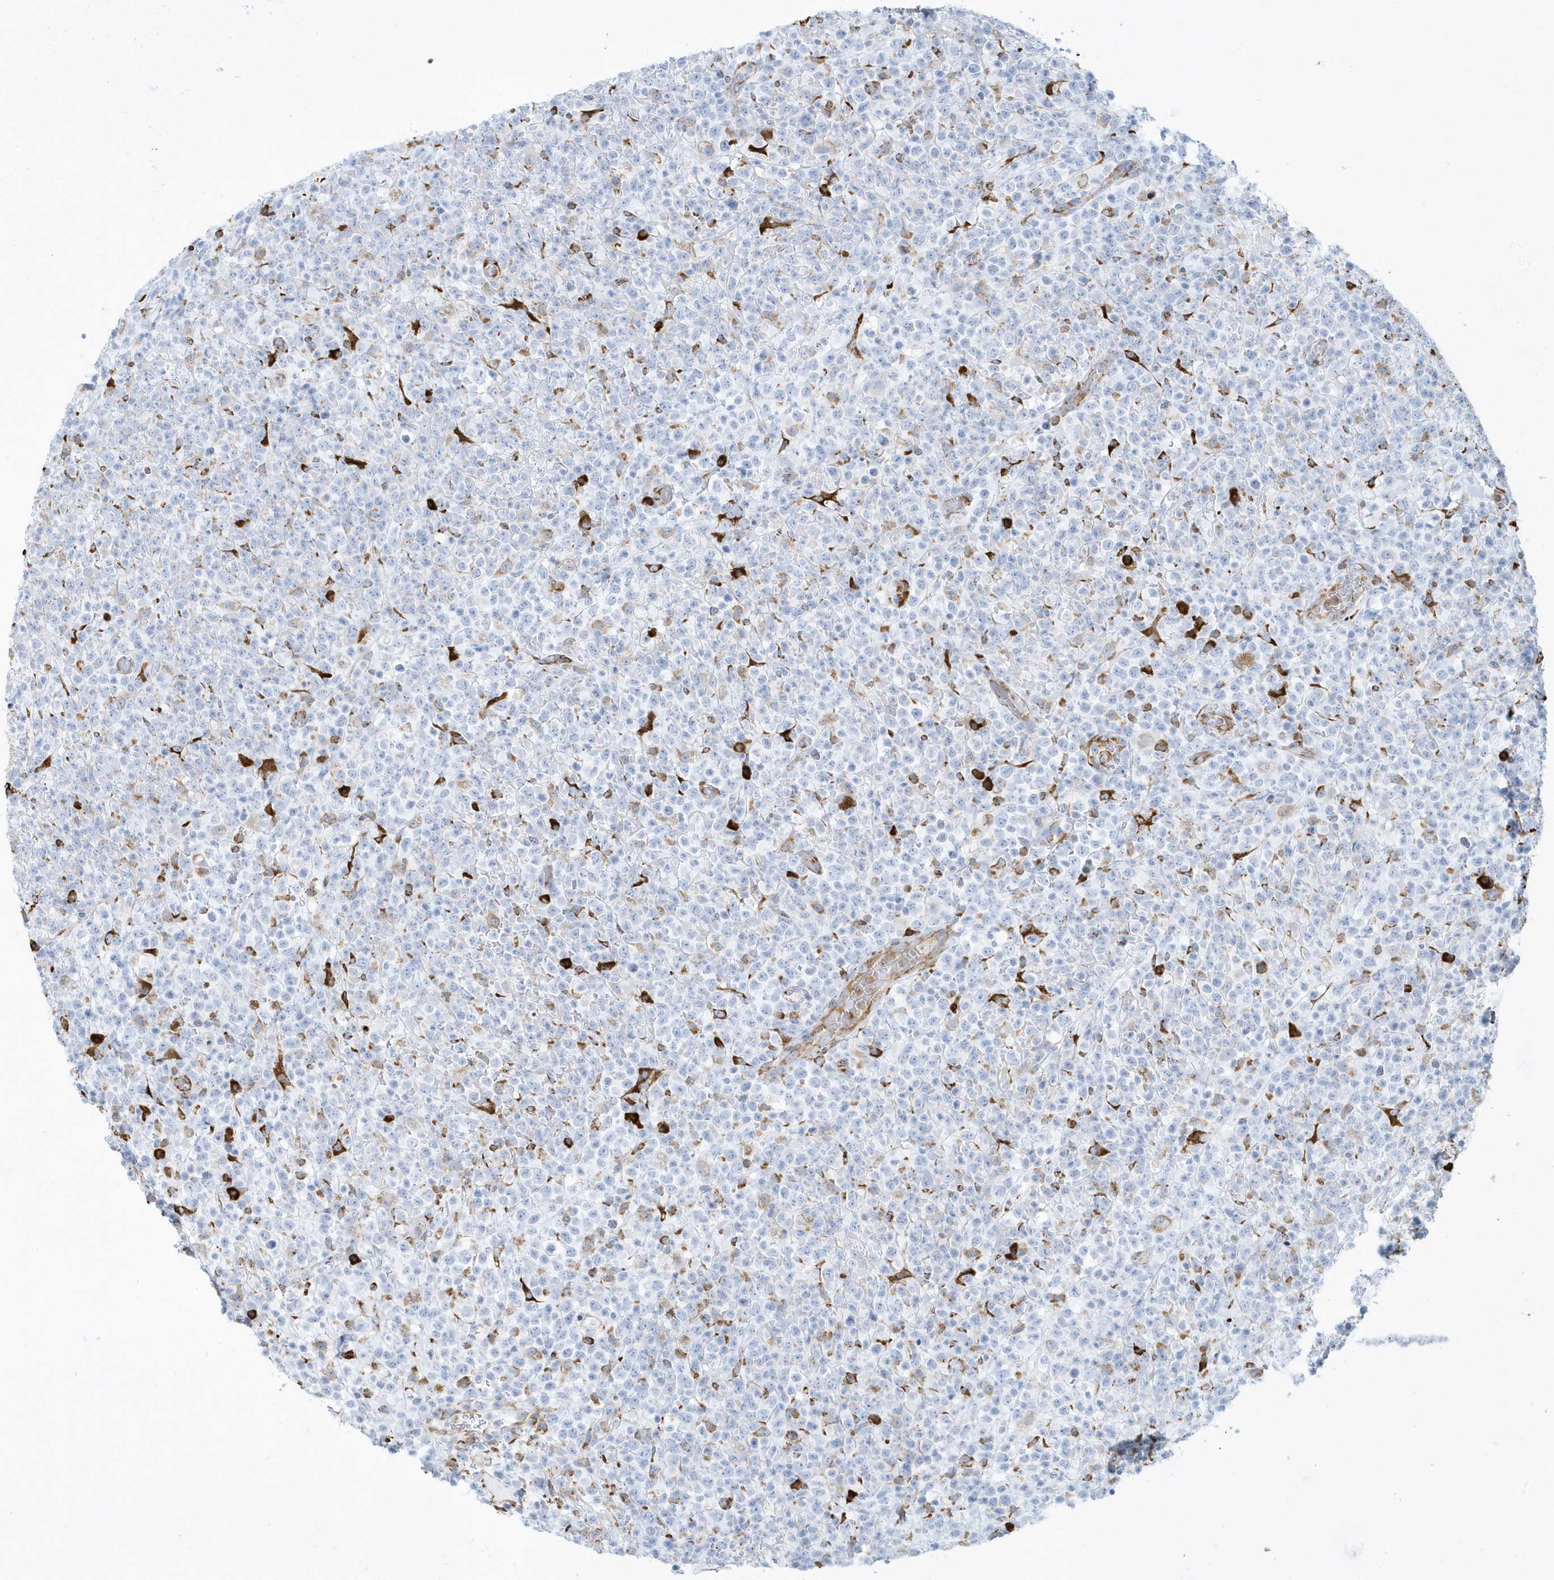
{"staining": {"intensity": "strong", "quantity": "<25%", "location": "cytoplasmic/membranous"}, "tissue": "lymphoma", "cell_type": "Tumor cells", "image_type": "cancer", "snomed": [{"axis": "morphology", "description": "Malignant lymphoma, non-Hodgkin's type, High grade"}, {"axis": "topography", "description": "Colon"}], "caption": "Immunohistochemical staining of human high-grade malignant lymphoma, non-Hodgkin's type exhibits strong cytoplasmic/membranous protein expression in about <25% of tumor cells. The staining was performed using DAB to visualize the protein expression in brown, while the nuclei were stained in blue with hematoxylin (Magnification: 20x).", "gene": "DCAF1", "patient": {"sex": "female", "age": 53}}